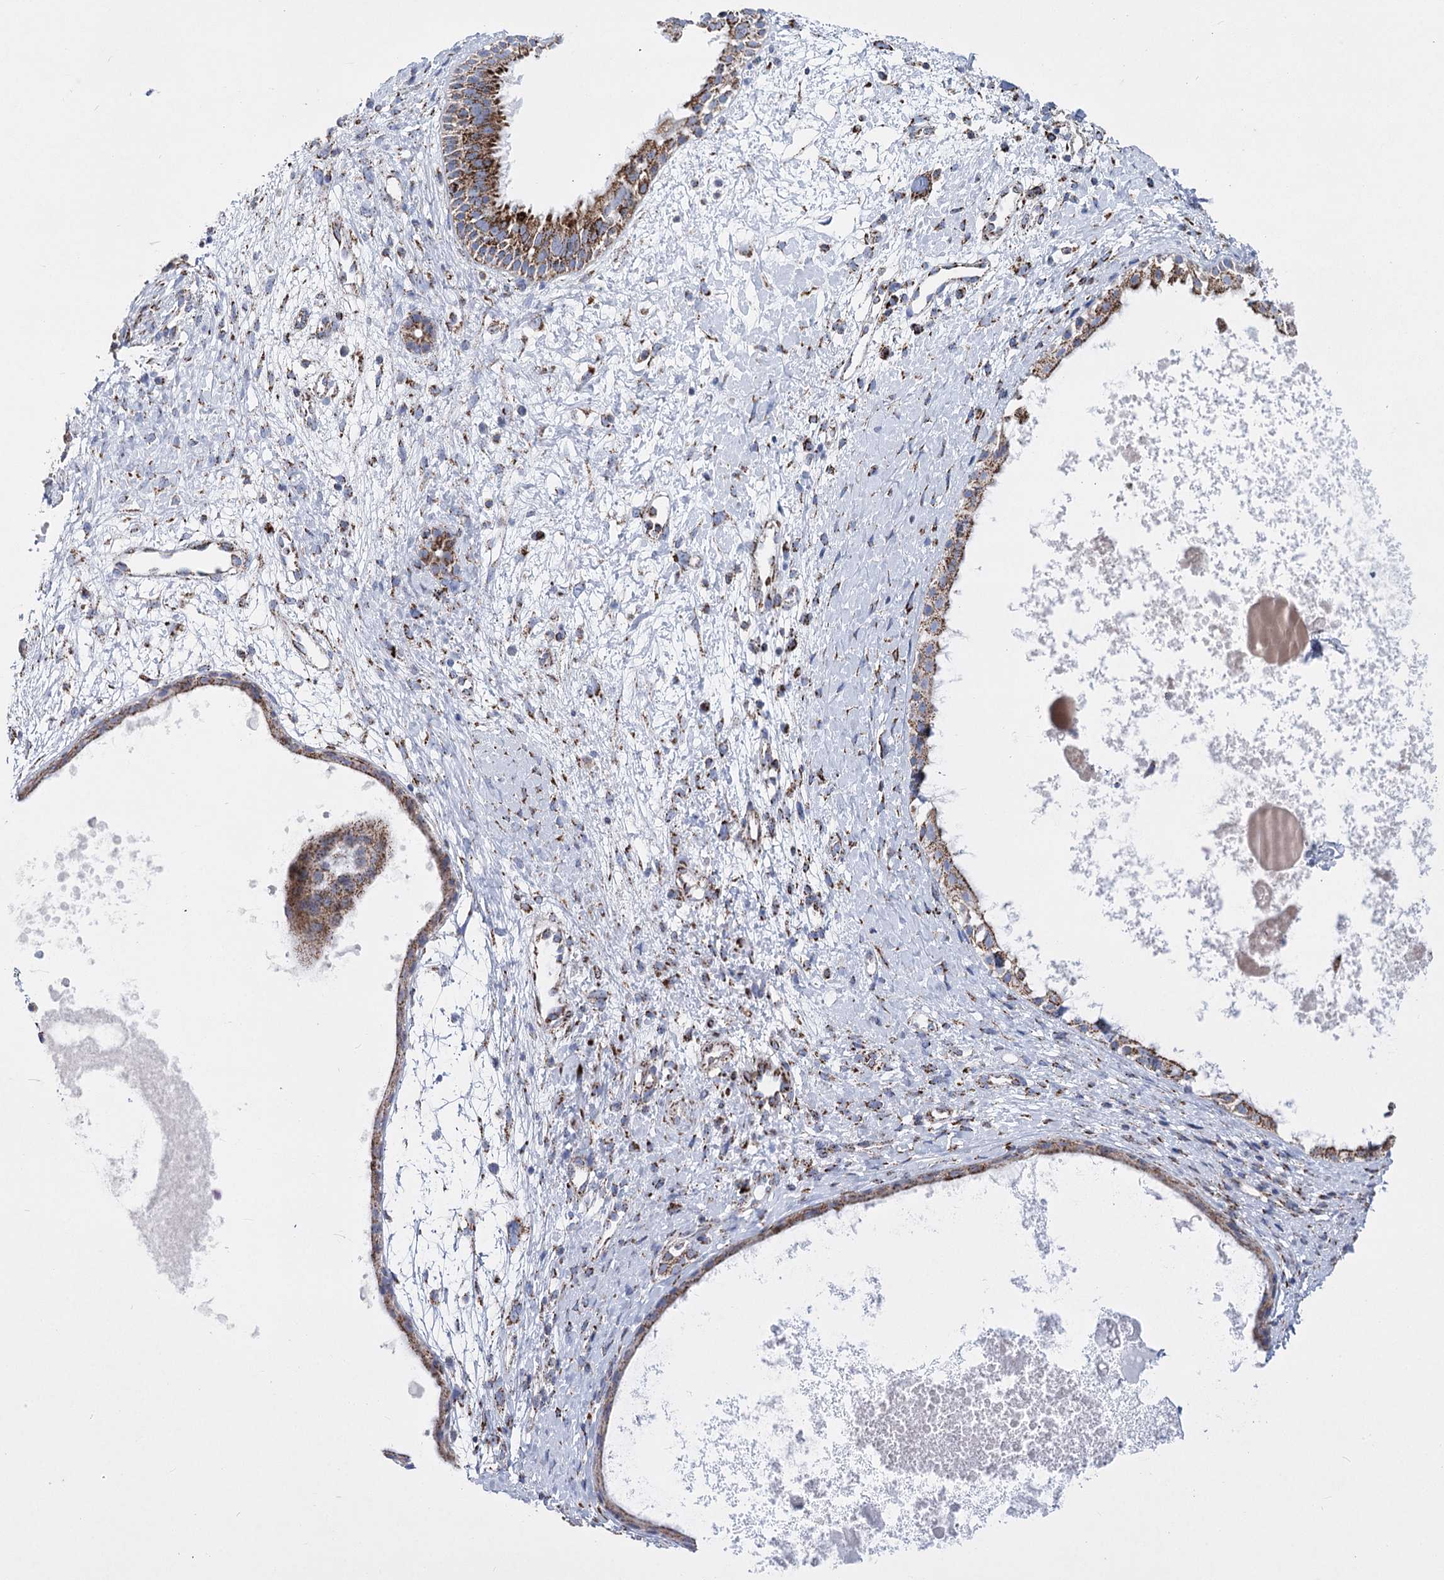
{"staining": {"intensity": "strong", "quantity": "25%-75%", "location": "cytoplasmic/membranous"}, "tissue": "nasopharynx", "cell_type": "Respiratory epithelial cells", "image_type": "normal", "snomed": [{"axis": "morphology", "description": "Normal tissue, NOS"}, {"axis": "topography", "description": "Nasopharynx"}], "caption": "Protein staining demonstrates strong cytoplasmic/membranous positivity in about 25%-75% of respiratory epithelial cells in unremarkable nasopharynx.", "gene": "PDHB", "patient": {"sex": "male", "age": 22}}